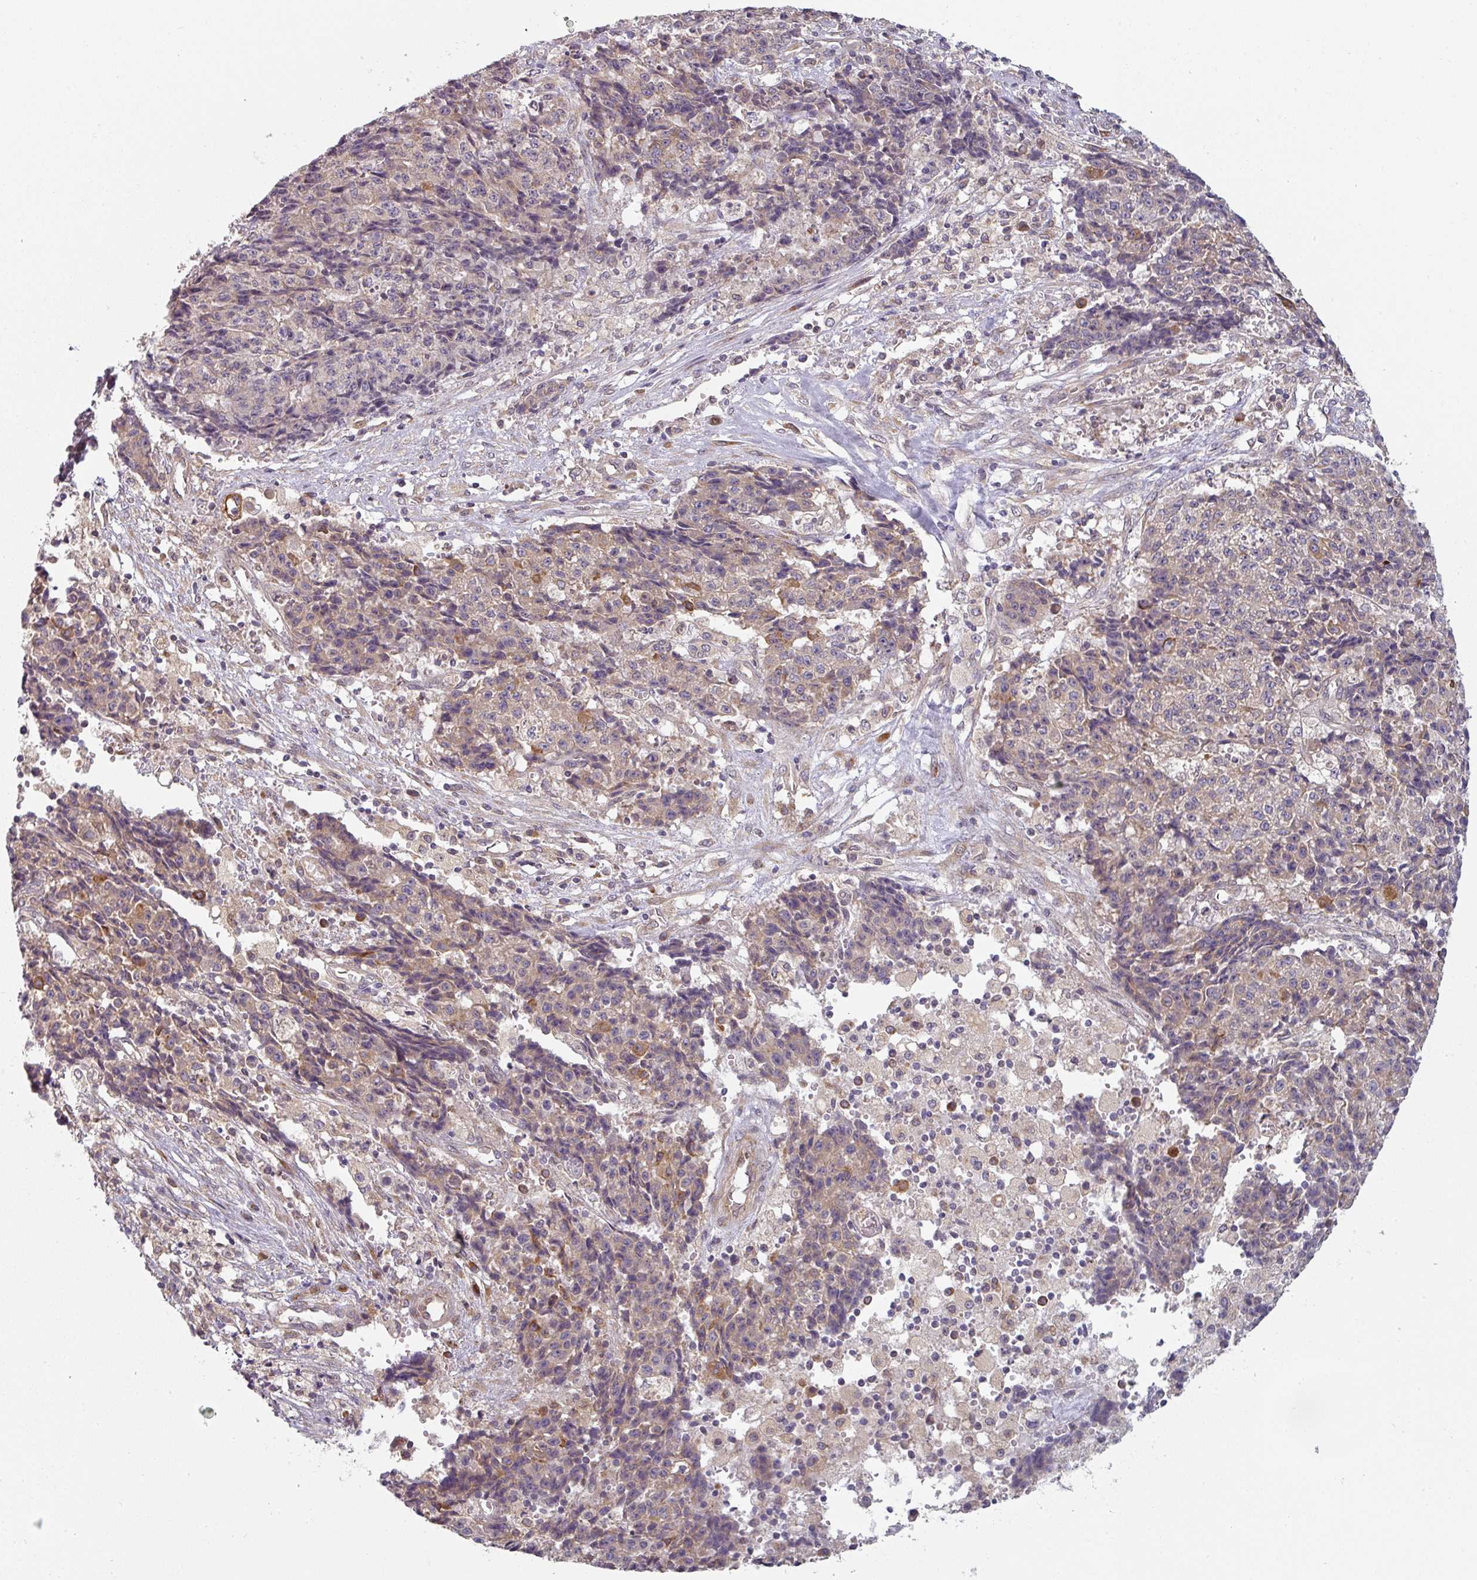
{"staining": {"intensity": "weak", "quantity": "25%-75%", "location": "cytoplasmic/membranous"}, "tissue": "ovarian cancer", "cell_type": "Tumor cells", "image_type": "cancer", "snomed": [{"axis": "morphology", "description": "Carcinoma, endometroid"}, {"axis": "topography", "description": "Ovary"}], "caption": "Approximately 25%-75% of tumor cells in endometroid carcinoma (ovarian) show weak cytoplasmic/membranous protein staining as visualized by brown immunohistochemical staining.", "gene": "TAPT1", "patient": {"sex": "female", "age": 42}}